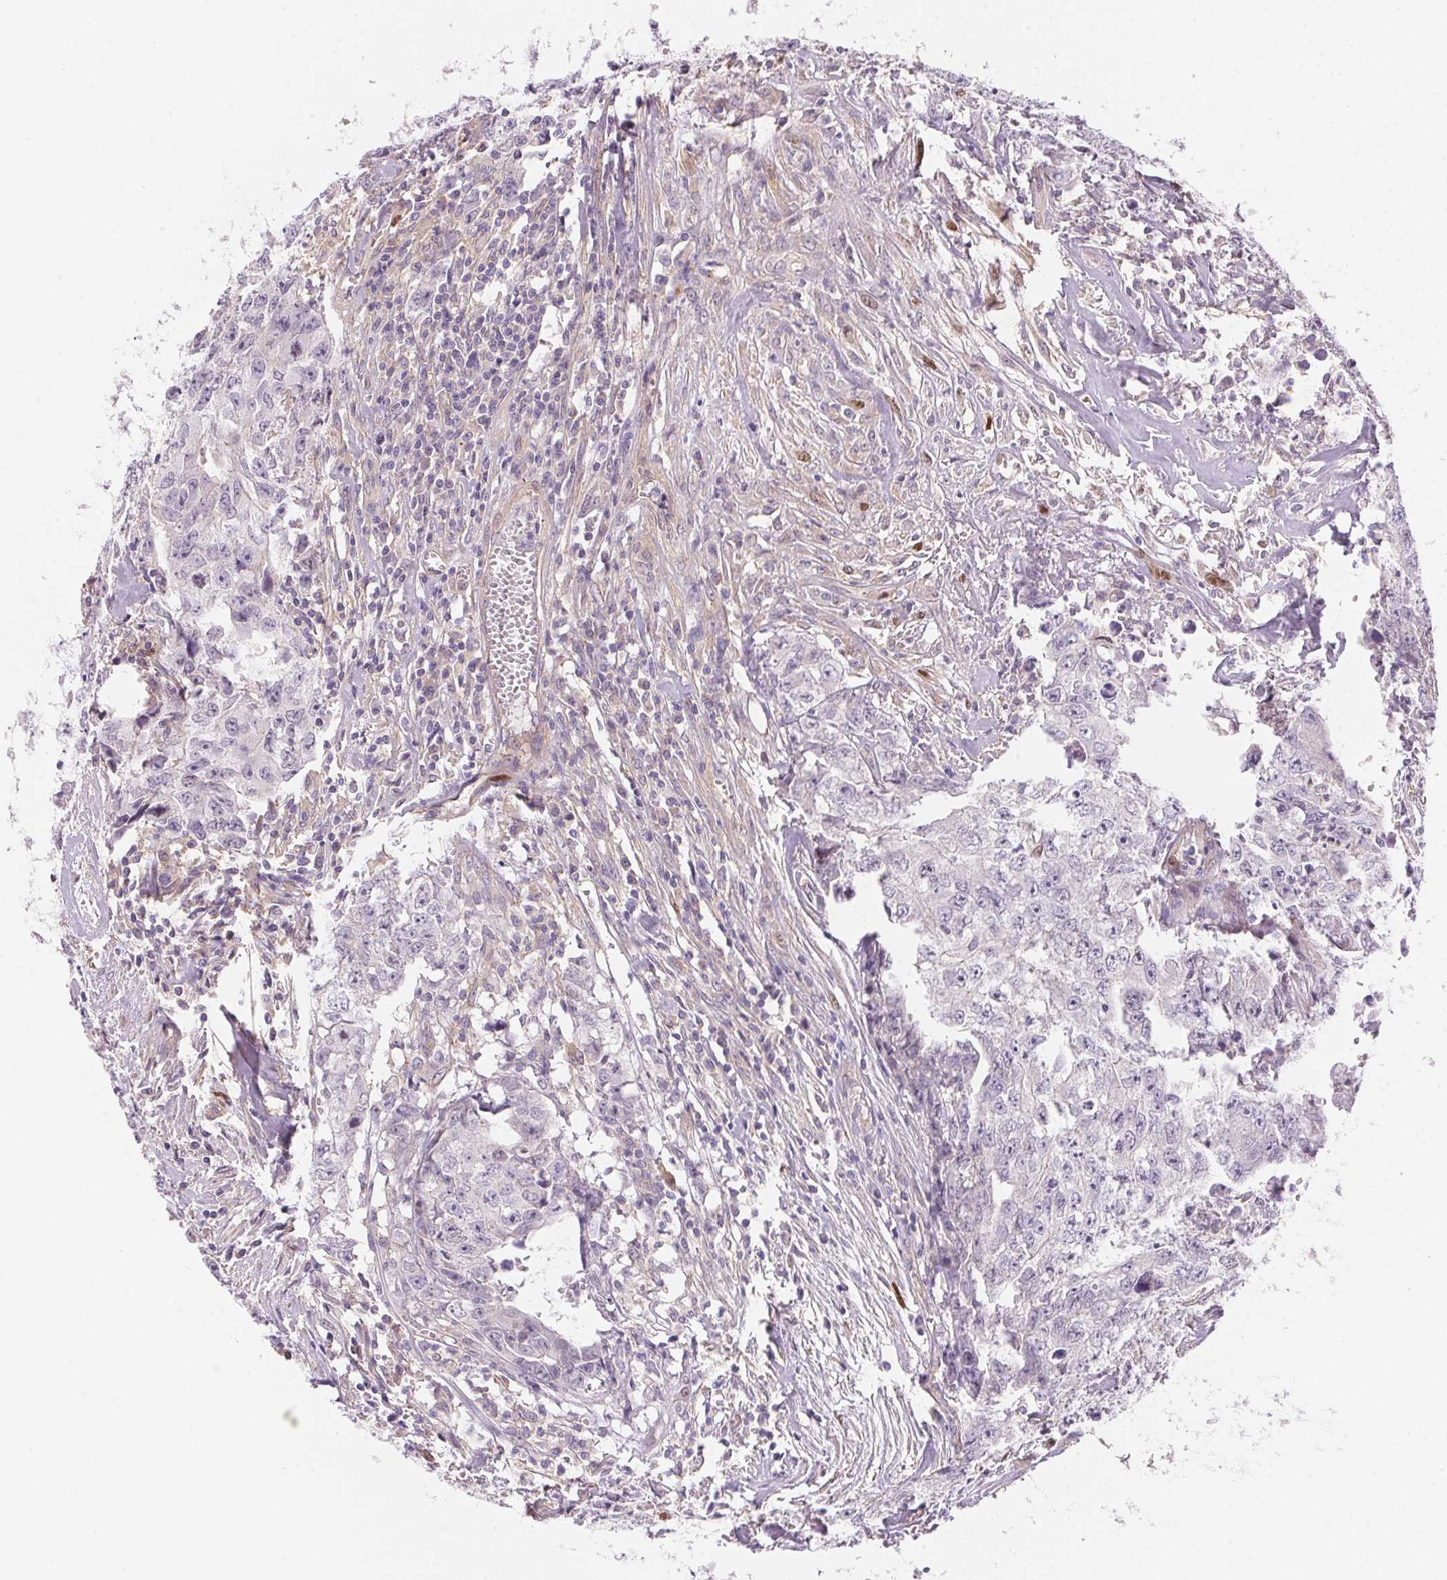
{"staining": {"intensity": "negative", "quantity": "none", "location": "none"}, "tissue": "testis cancer", "cell_type": "Tumor cells", "image_type": "cancer", "snomed": [{"axis": "morphology", "description": "Carcinoma, Embryonal, NOS"}, {"axis": "morphology", "description": "Teratoma, malignant, NOS"}, {"axis": "topography", "description": "Testis"}], "caption": "Tumor cells are negative for protein expression in human testis cancer.", "gene": "SMTN", "patient": {"sex": "male", "age": 24}}